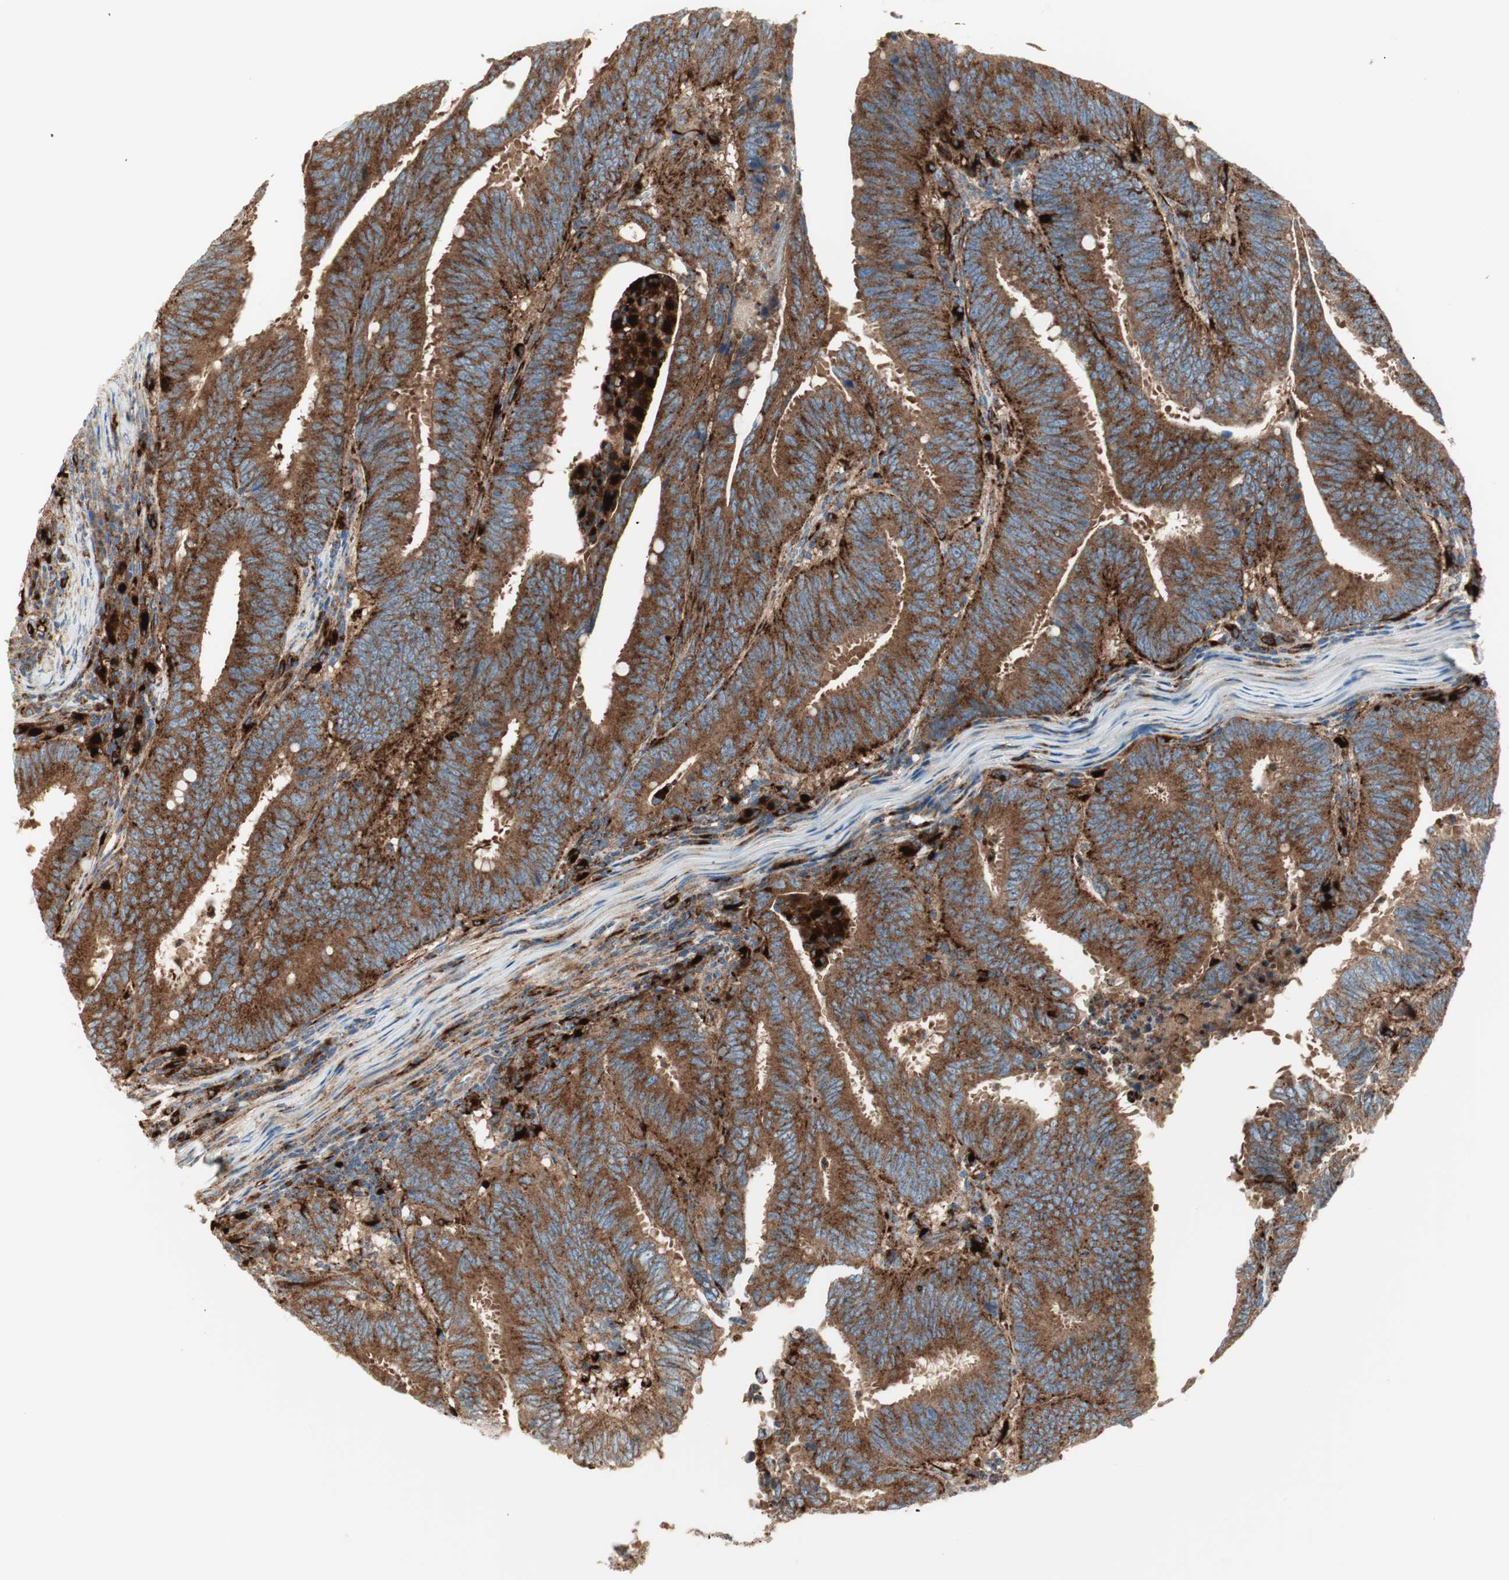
{"staining": {"intensity": "moderate", "quantity": ">75%", "location": "cytoplasmic/membranous"}, "tissue": "colorectal cancer", "cell_type": "Tumor cells", "image_type": "cancer", "snomed": [{"axis": "morphology", "description": "Adenocarcinoma, NOS"}, {"axis": "topography", "description": "Colon"}], "caption": "A medium amount of moderate cytoplasmic/membranous positivity is appreciated in about >75% of tumor cells in adenocarcinoma (colorectal) tissue. (Stains: DAB in brown, nuclei in blue, Microscopy: brightfield microscopy at high magnification).", "gene": "ATP6V1G1", "patient": {"sex": "male", "age": 45}}